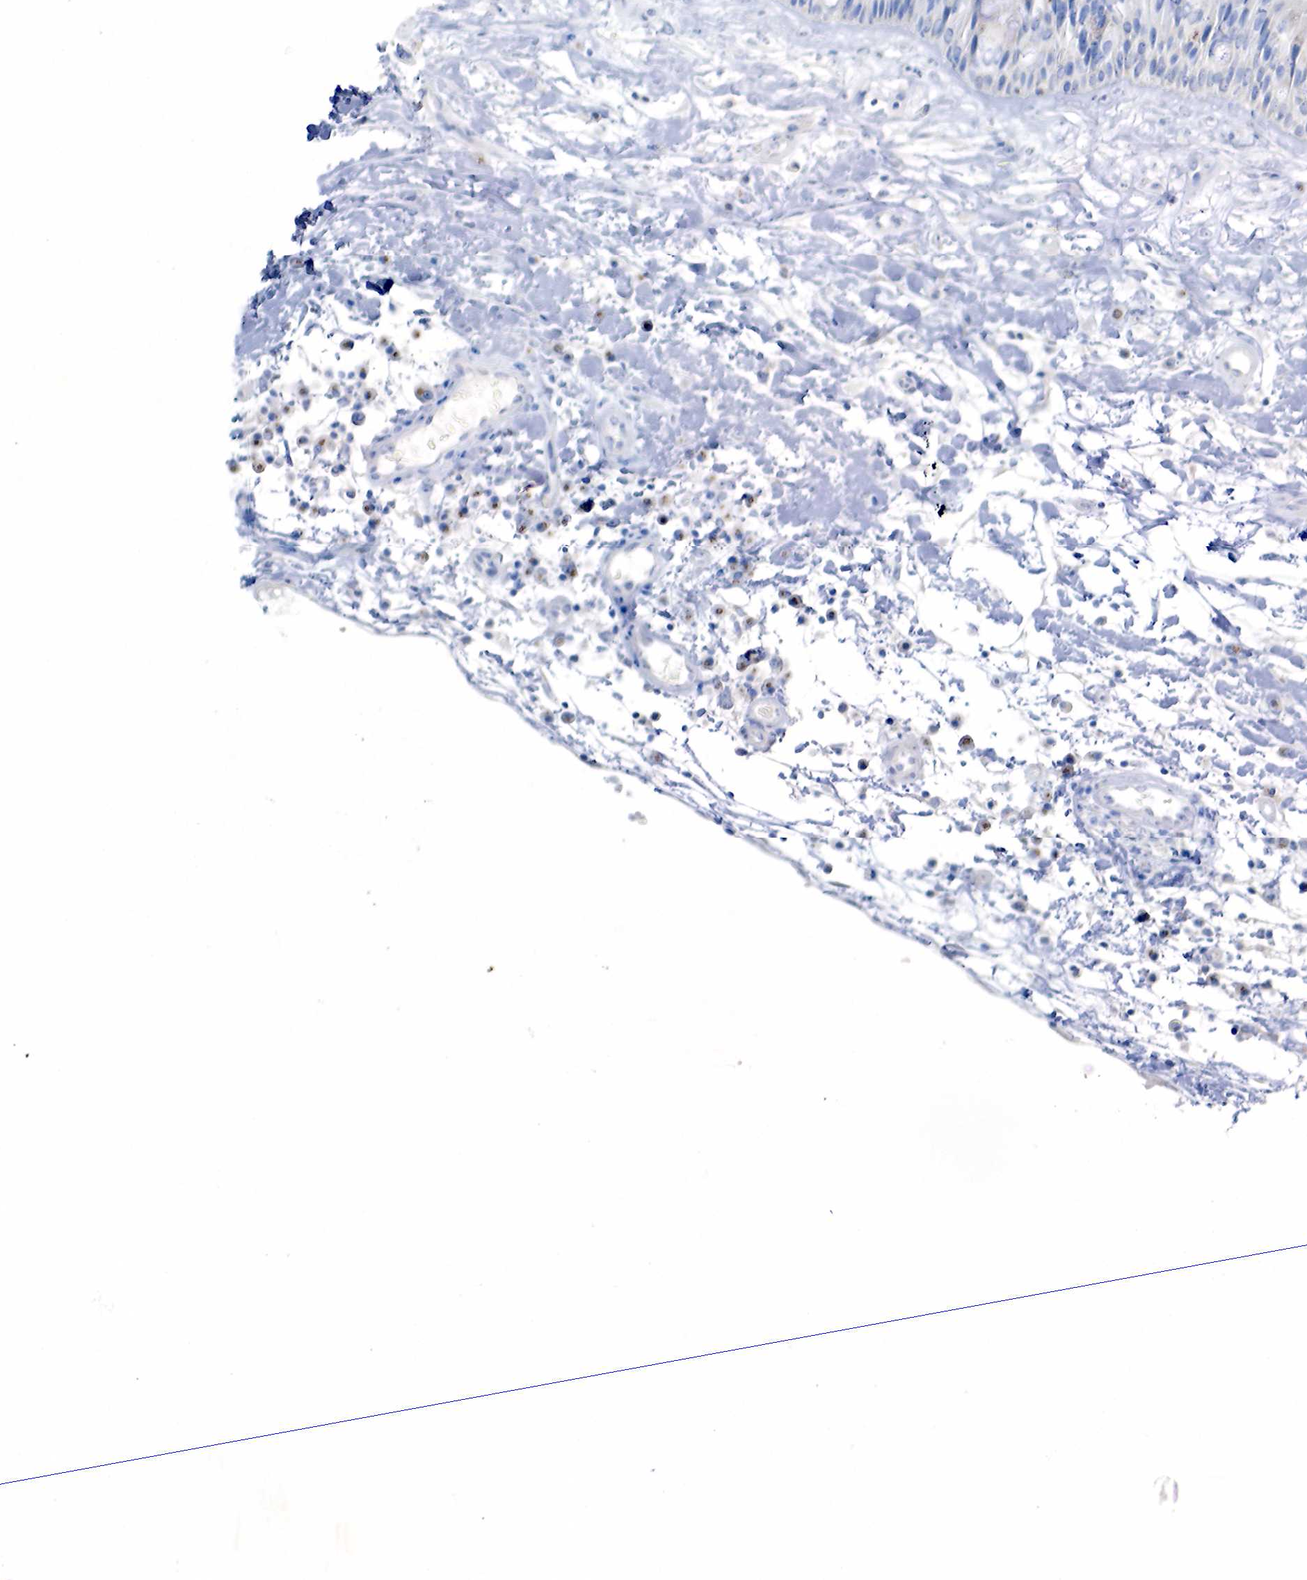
{"staining": {"intensity": "negative", "quantity": "none", "location": "none"}, "tissue": "nasopharynx", "cell_type": "Respiratory epithelial cells", "image_type": "normal", "snomed": [{"axis": "morphology", "description": "Normal tissue, NOS"}, {"axis": "topography", "description": "Nasopharynx"}], "caption": "High power microscopy micrograph of an immunohistochemistry photomicrograph of unremarkable nasopharynx, revealing no significant expression in respiratory epithelial cells.", "gene": "SYP", "patient": {"sex": "male", "age": 13}}